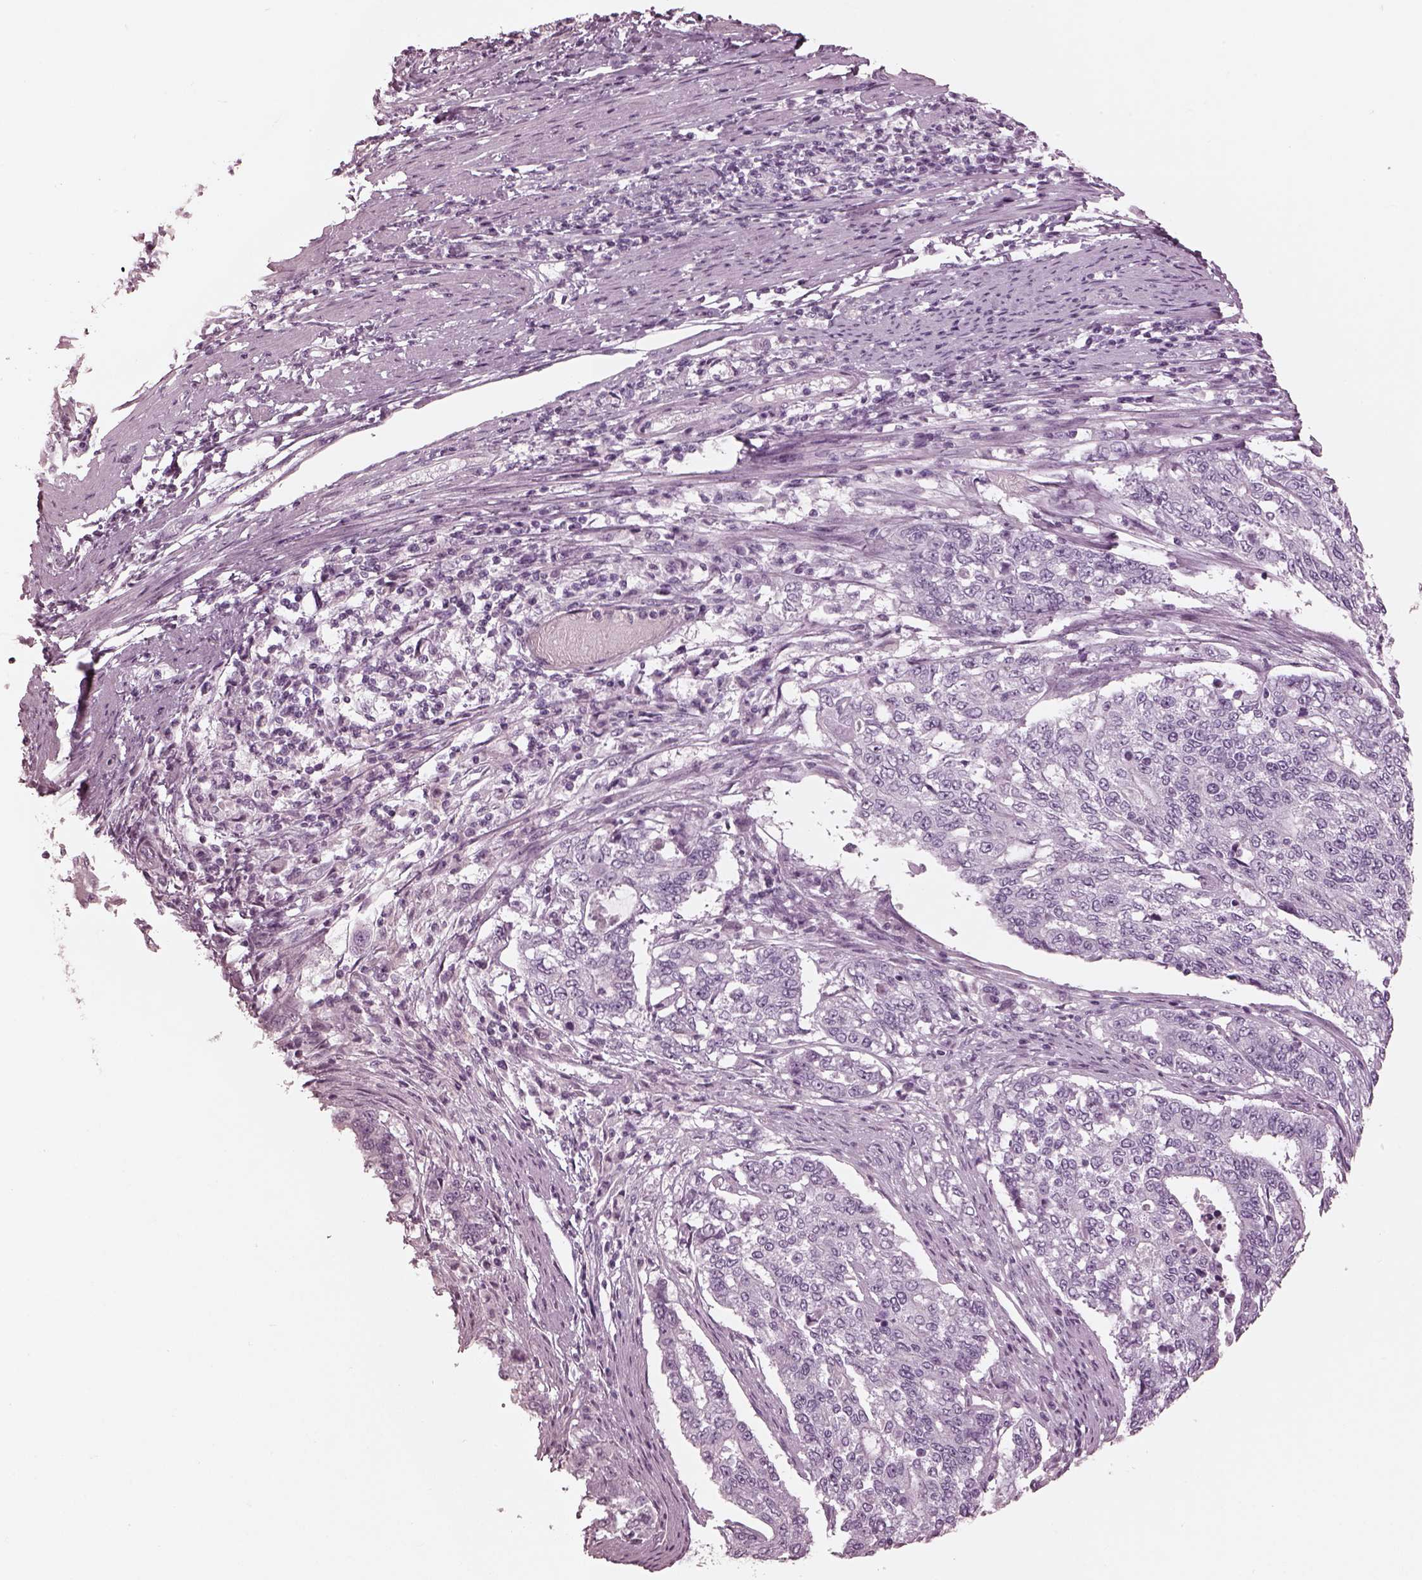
{"staining": {"intensity": "negative", "quantity": "none", "location": "none"}, "tissue": "endometrial cancer", "cell_type": "Tumor cells", "image_type": "cancer", "snomed": [{"axis": "morphology", "description": "Adenocarcinoma, NOS"}, {"axis": "topography", "description": "Uterus"}], "caption": "Tumor cells show no significant staining in endometrial cancer.", "gene": "OPN4", "patient": {"sex": "female", "age": 59}}